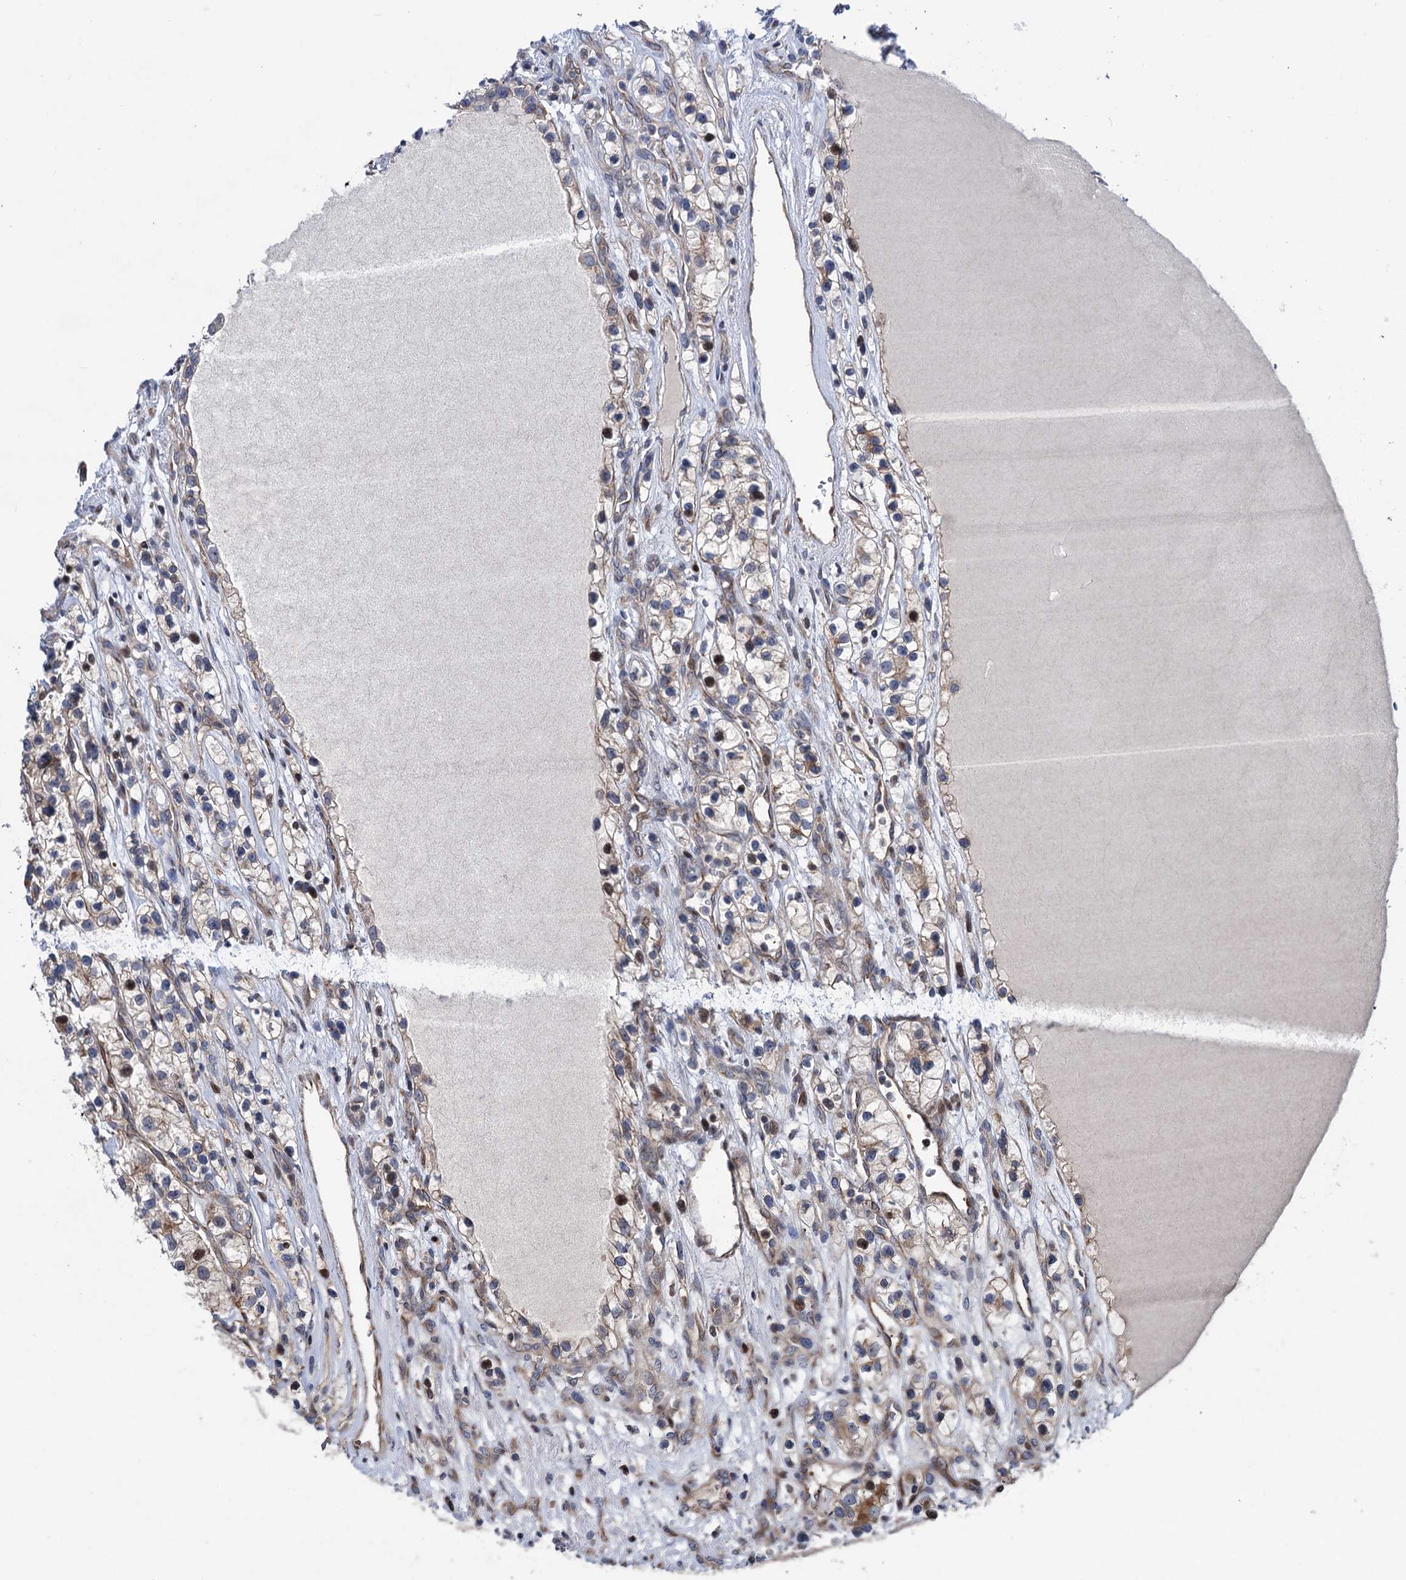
{"staining": {"intensity": "moderate", "quantity": "<25%", "location": "cytoplasmic/membranous,nuclear"}, "tissue": "renal cancer", "cell_type": "Tumor cells", "image_type": "cancer", "snomed": [{"axis": "morphology", "description": "Adenocarcinoma, NOS"}, {"axis": "topography", "description": "Kidney"}], "caption": "Protein expression analysis of human adenocarcinoma (renal) reveals moderate cytoplasmic/membranous and nuclear expression in approximately <25% of tumor cells. (brown staining indicates protein expression, while blue staining denotes nuclei).", "gene": "UBR1", "patient": {"sex": "female", "age": 57}}